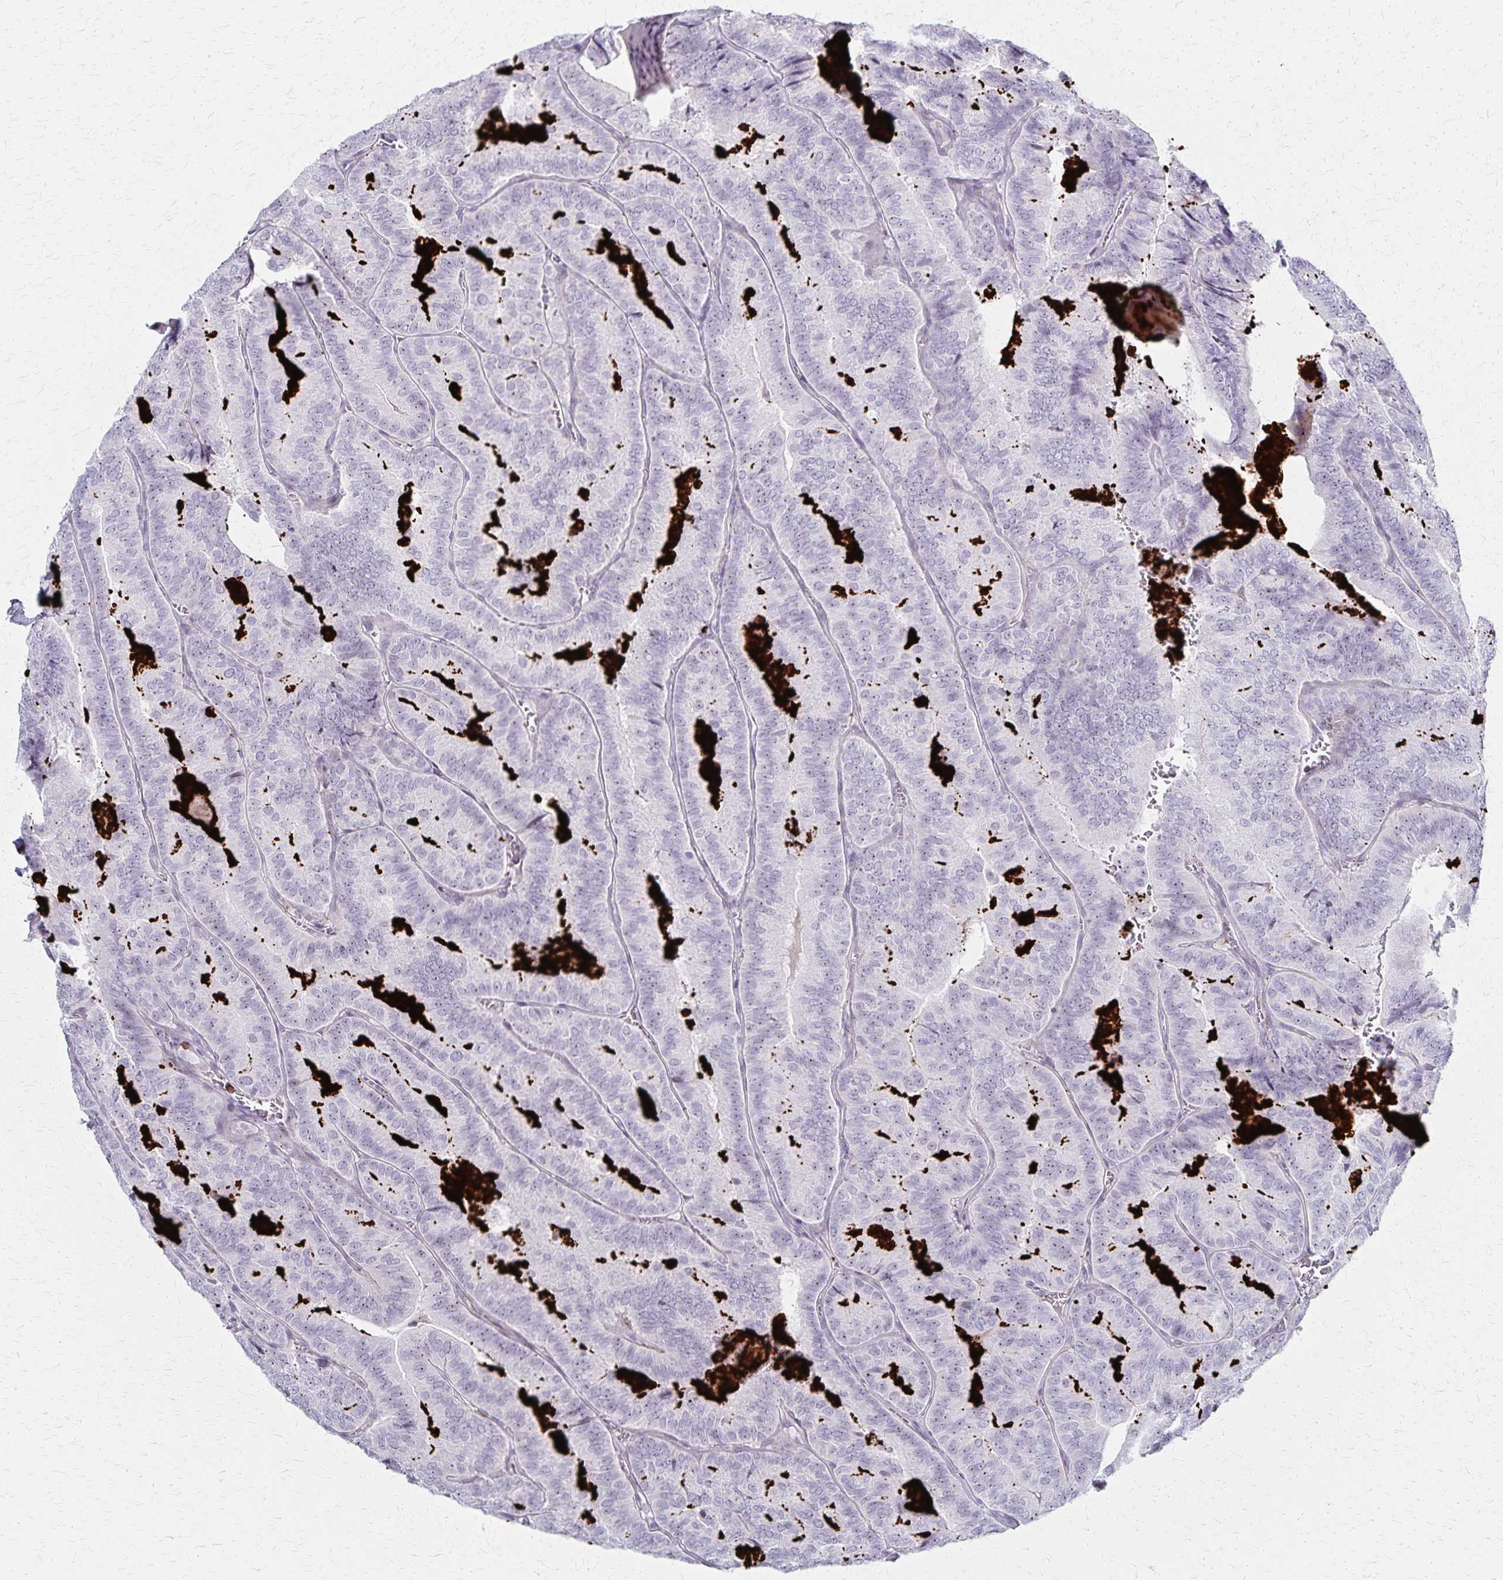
{"staining": {"intensity": "weak", "quantity": "<25%", "location": "nuclear"}, "tissue": "thyroid cancer", "cell_type": "Tumor cells", "image_type": "cancer", "snomed": [{"axis": "morphology", "description": "Papillary adenocarcinoma, NOS"}, {"axis": "topography", "description": "Thyroid gland"}], "caption": "This image is of thyroid papillary adenocarcinoma stained with immunohistochemistry (IHC) to label a protein in brown with the nuclei are counter-stained blue. There is no staining in tumor cells.", "gene": "DLK2", "patient": {"sex": "female", "age": 75}}